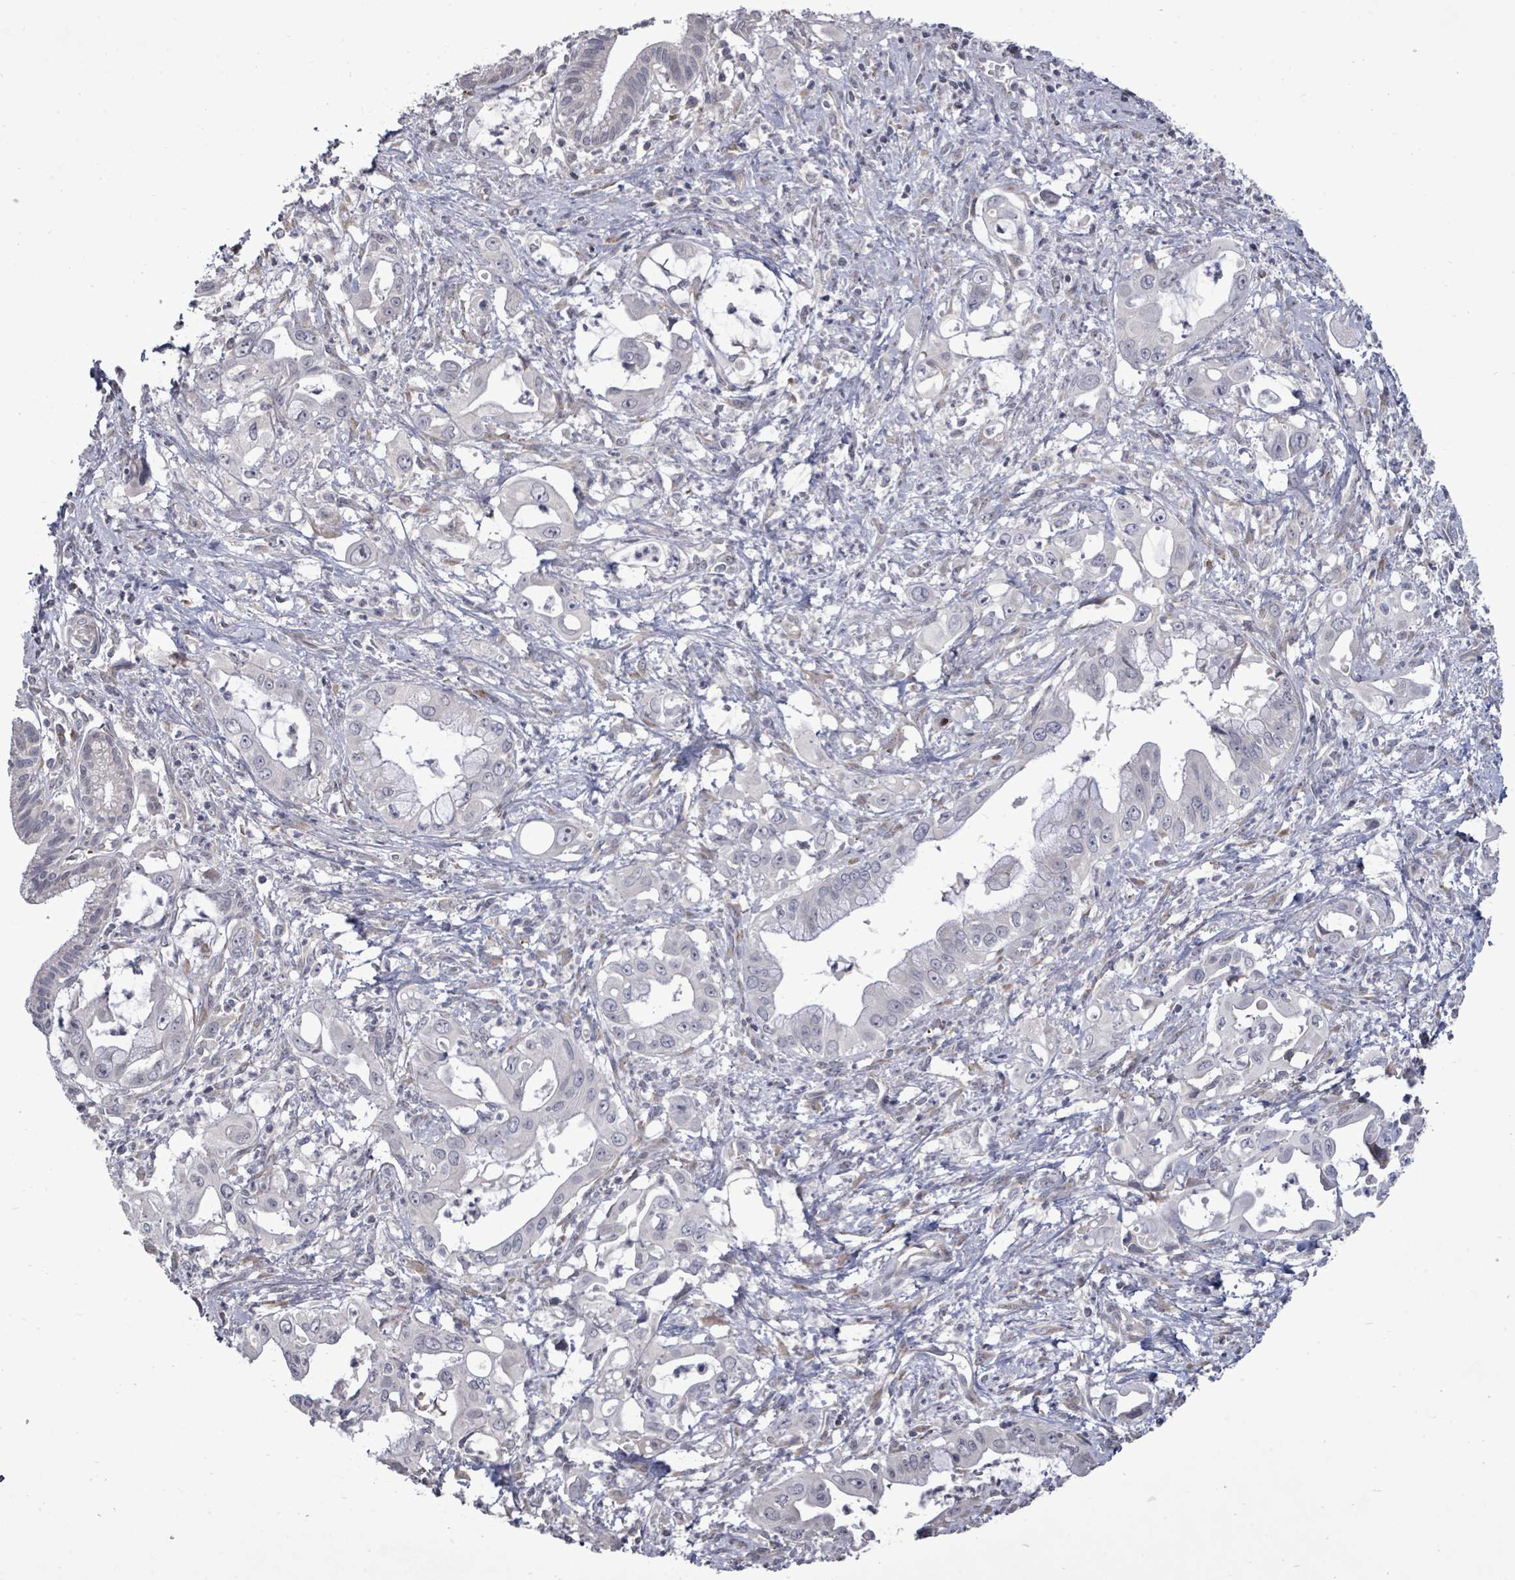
{"staining": {"intensity": "negative", "quantity": "none", "location": "none"}, "tissue": "pancreatic cancer", "cell_type": "Tumor cells", "image_type": "cancer", "snomed": [{"axis": "morphology", "description": "Adenocarcinoma, NOS"}, {"axis": "topography", "description": "Pancreas"}], "caption": "Tumor cells show no significant protein expression in pancreatic cancer (adenocarcinoma). (Brightfield microscopy of DAB (3,3'-diaminobenzidine) immunohistochemistry at high magnification).", "gene": "POMGNT2", "patient": {"sex": "male", "age": 61}}